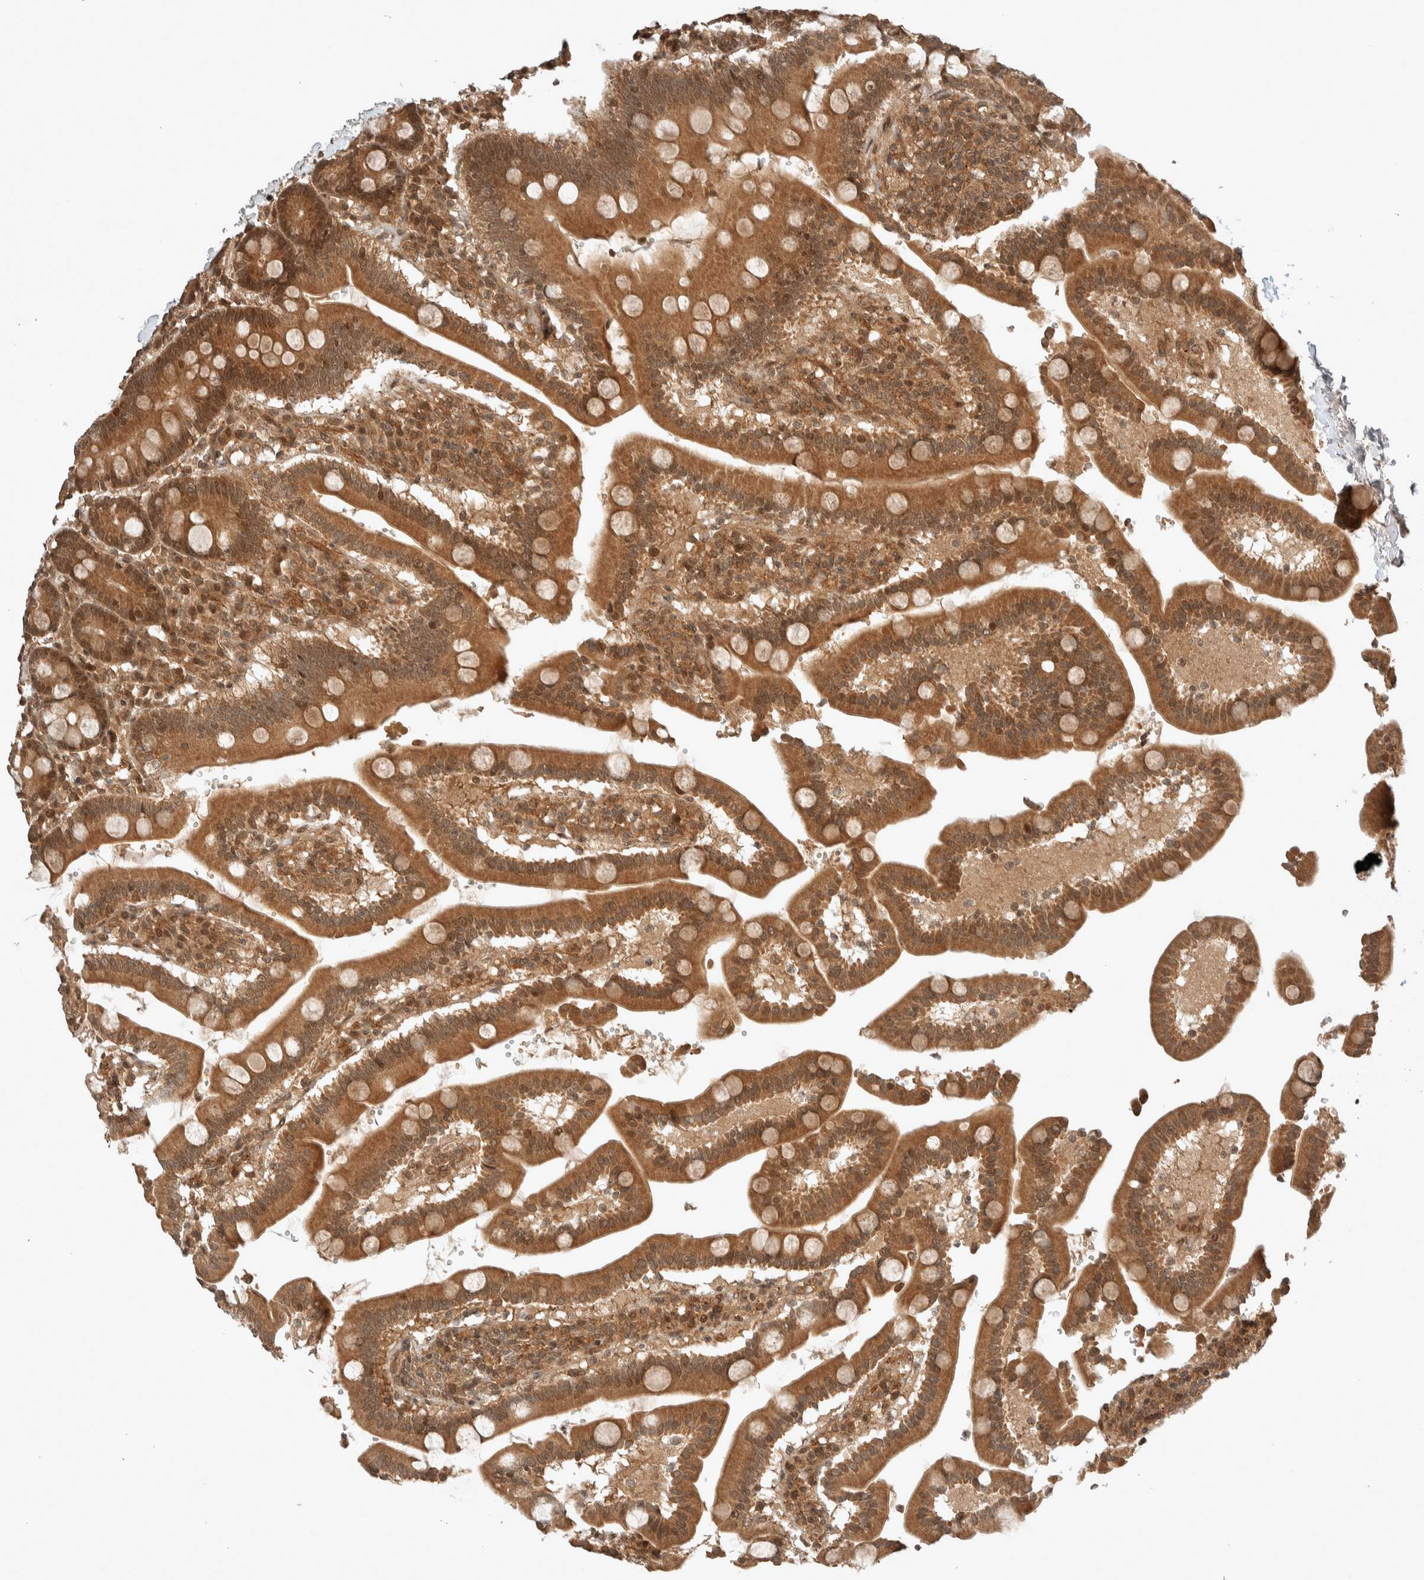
{"staining": {"intensity": "moderate", "quantity": ">75%", "location": "cytoplasmic/membranous"}, "tissue": "duodenum", "cell_type": "Glandular cells", "image_type": "normal", "snomed": [{"axis": "morphology", "description": "Normal tissue, NOS"}, {"axis": "topography", "description": "Small intestine, NOS"}], "caption": "Moderate cytoplasmic/membranous expression is seen in about >75% of glandular cells in unremarkable duodenum.", "gene": "THRA", "patient": {"sex": "female", "age": 71}}